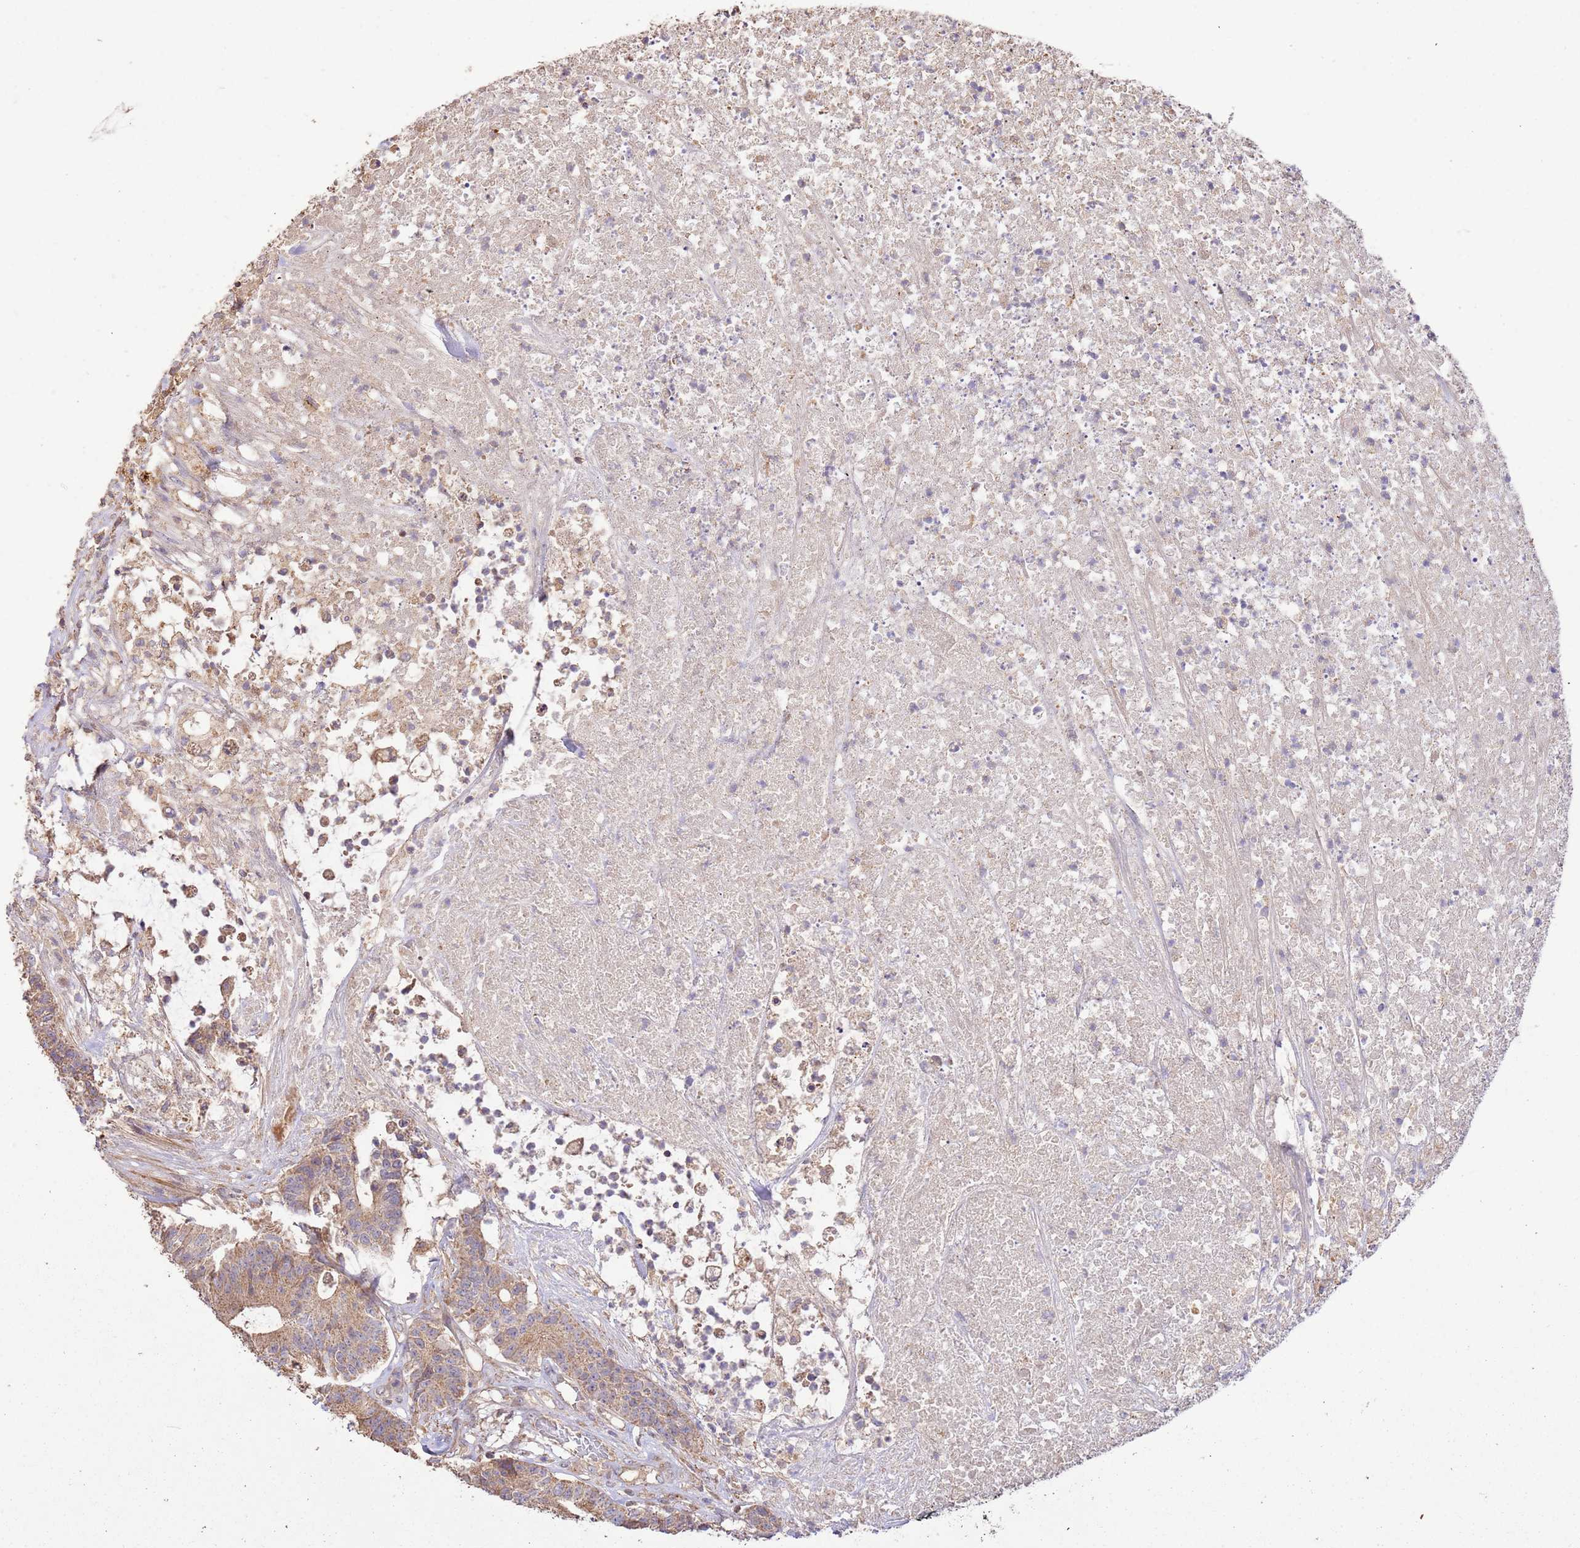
{"staining": {"intensity": "moderate", "quantity": ">75%", "location": "cytoplasmic/membranous"}, "tissue": "colorectal cancer", "cell_type": "Tumor cells", "image_type": "cancer", "snomed": [{"axis": "morphology", "description": "Adenocarcinoma, NOS"}, {"axis": "topography", "description": "Colon"}], "caption": "Moderate cytoplasmic/membranous positivity for a protein is seen in approximately >75% of tumor cells of adenocarcinoma (colorectal) using immunohistochemistry (IHC).", "gene": "CEP55", "patient": {"sex": "female", "age": 84}}